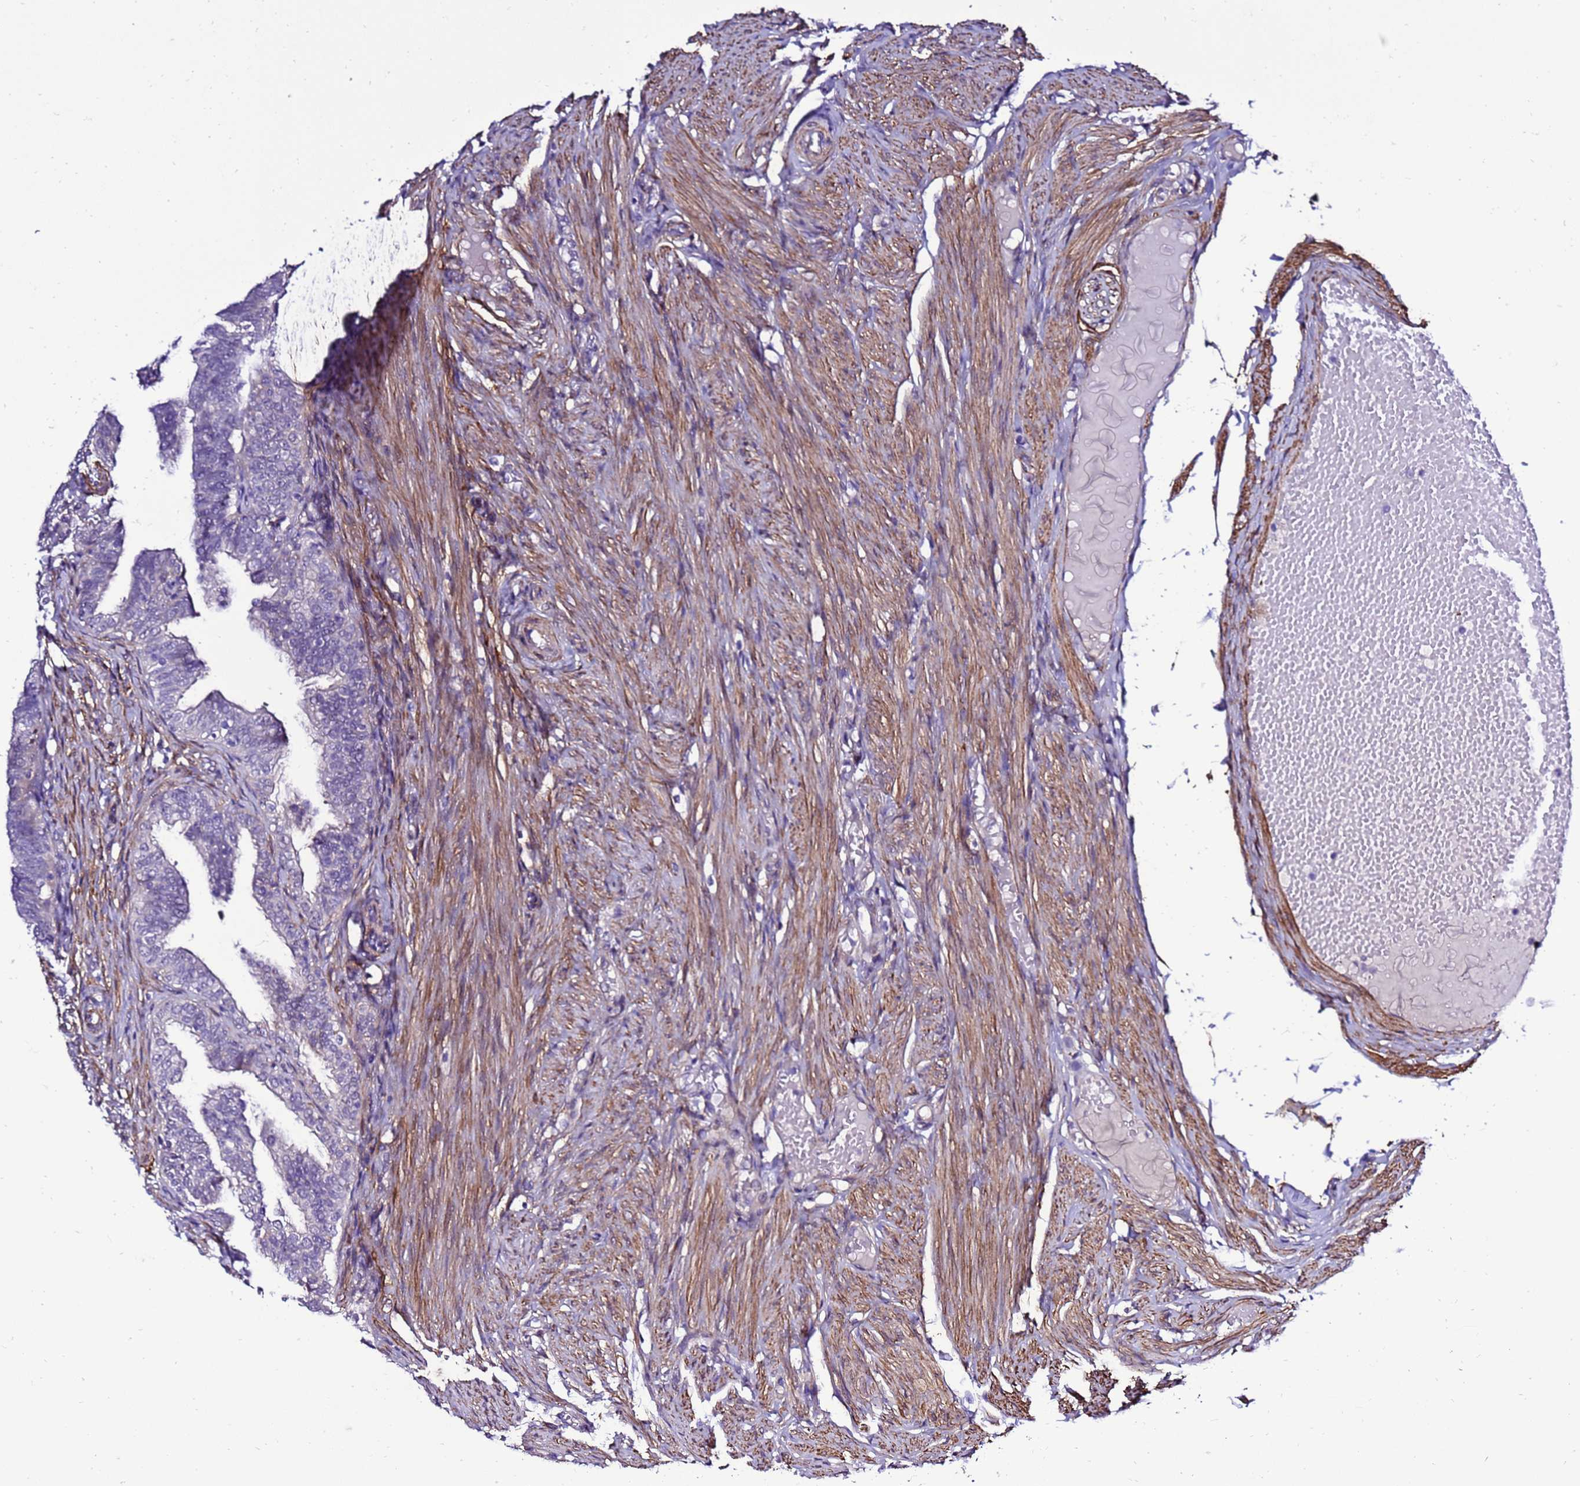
{"staining": {"intensity": "negative", "quantity": "none", "location": "none"}, "tissue": "fallopian tube", "cell_type": "Glandular cells", "image_type": "normal", "snomed": [{"axis": "morphology", "description": "Normal tissue, NOS"}, {"axis": "topography", "description": "Fallopian tube"}], "caption": "A histopathology image of human fallopian tube is negative for staining in glandular cells. Nuclei are stained in blue.", "gene": "GZF1", "patient": {"sex": "female", "age": 39}}